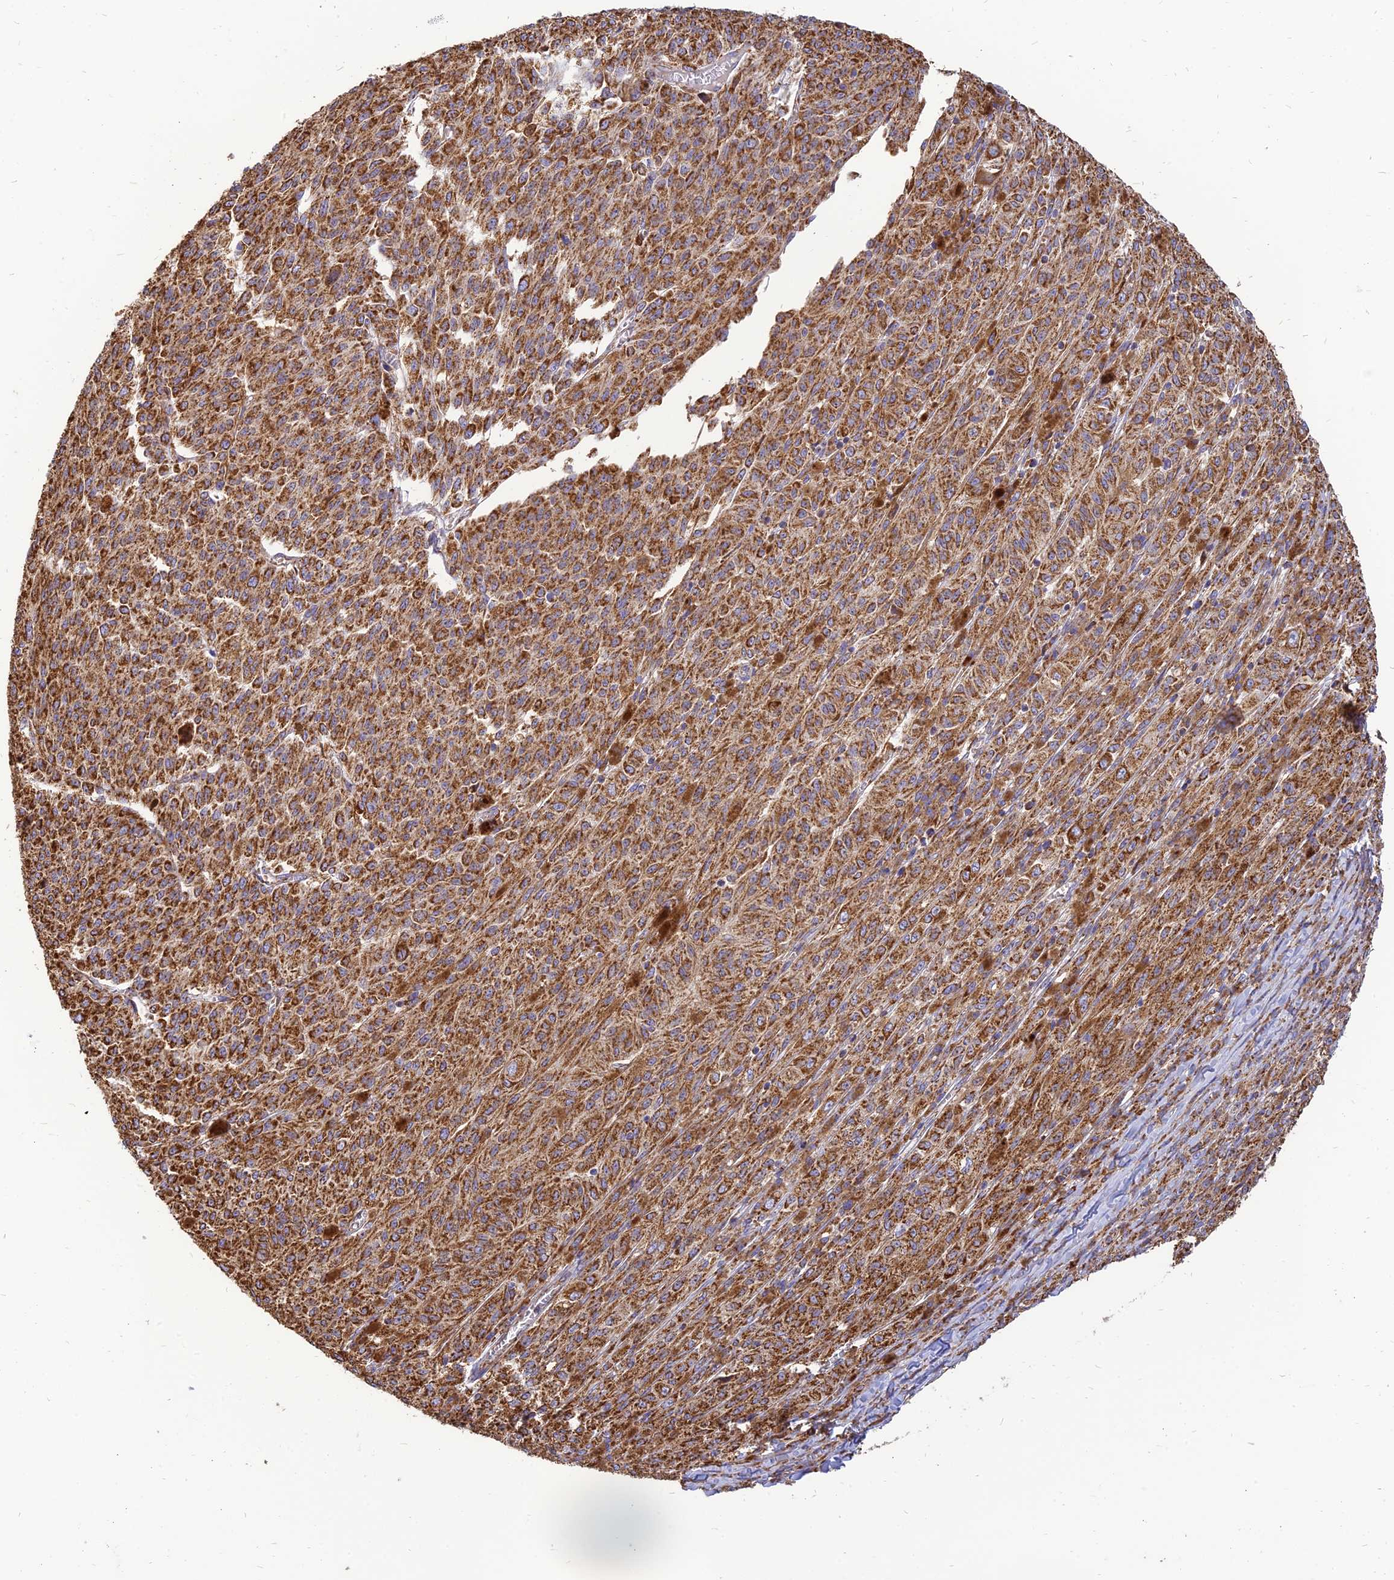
{"staining": {"intensity": "strong", "quantity": ">75%", "location": "cytoplasmic/membranous"}, "tissue": "melanoma", "cell_type": "Tumor cells", "image_type": "cancer", "snomed": [{"axis": "morphology", "description": "Malignant melanoma, NOS"}, {"axis": "topography", "description": "Skin"}], "caption": "A brown stain highlights strong cytoplasmic/membranous positivity of a protein in human malignant melanoma tumor cells.", "gene": "THUMPD2", "patient": {"sex": "female", "age": 52}}